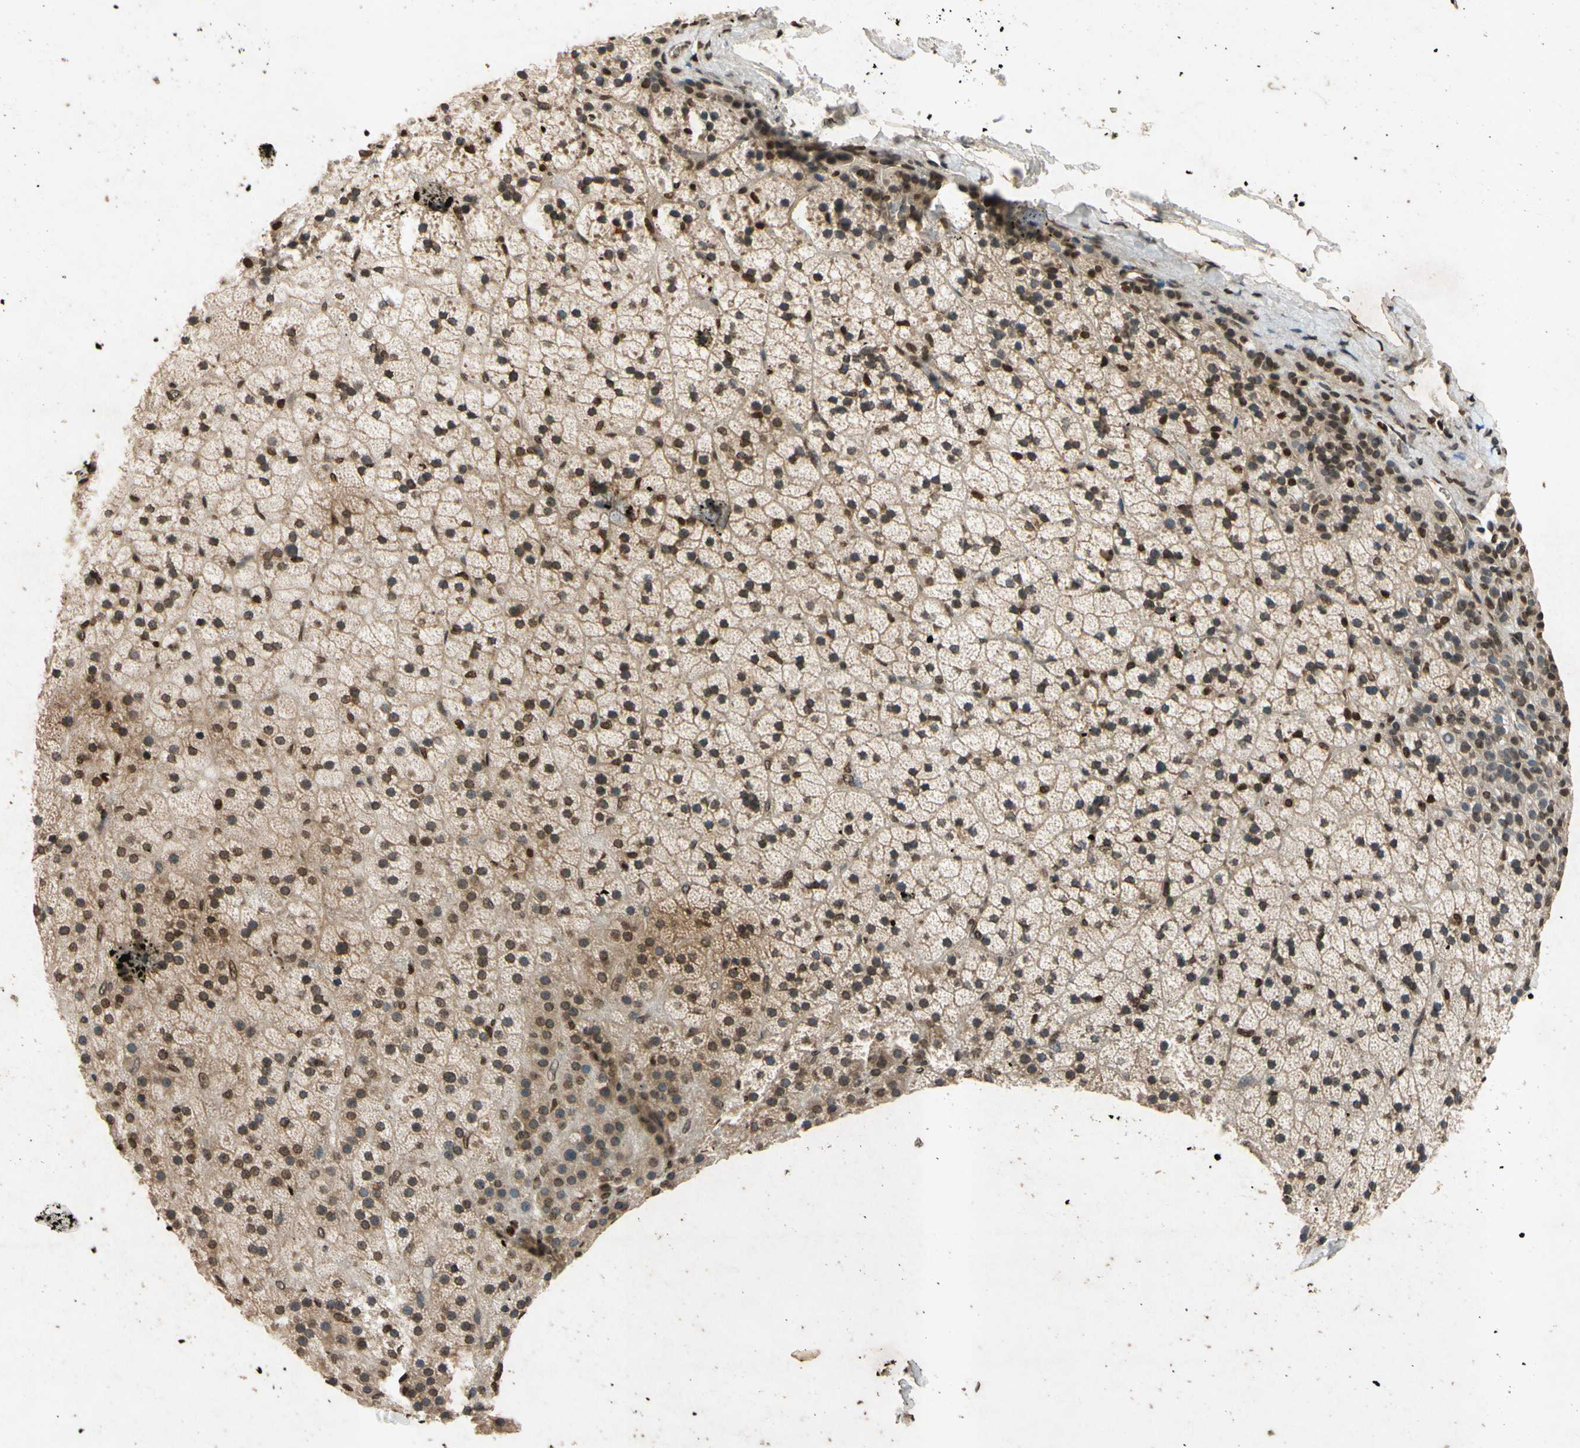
{"staining": {"intensity": "moderate", "quantity": ">75%", "location": "nuclear"}, "tissue": "adrenal gland", "cell_type": "Glandular cells", "image_type": "normal", "snomed": [{"axis": "morphology", "description": "Normal tissue, NOS"}, {"axis": "topography", "description": "Adrenal gland"}], "caption": "An immunohistochemistry (IHC) photomicrograph of normal tissue is shown. Protein staining in brown shows moderate nuclear positivity in adrenal gland within glandular cells. (brown staining indicates protein expression, while blue staining denotes nuclei).", "gene": "HOXB3", "patient": {"sex": "male", "age": 35}}